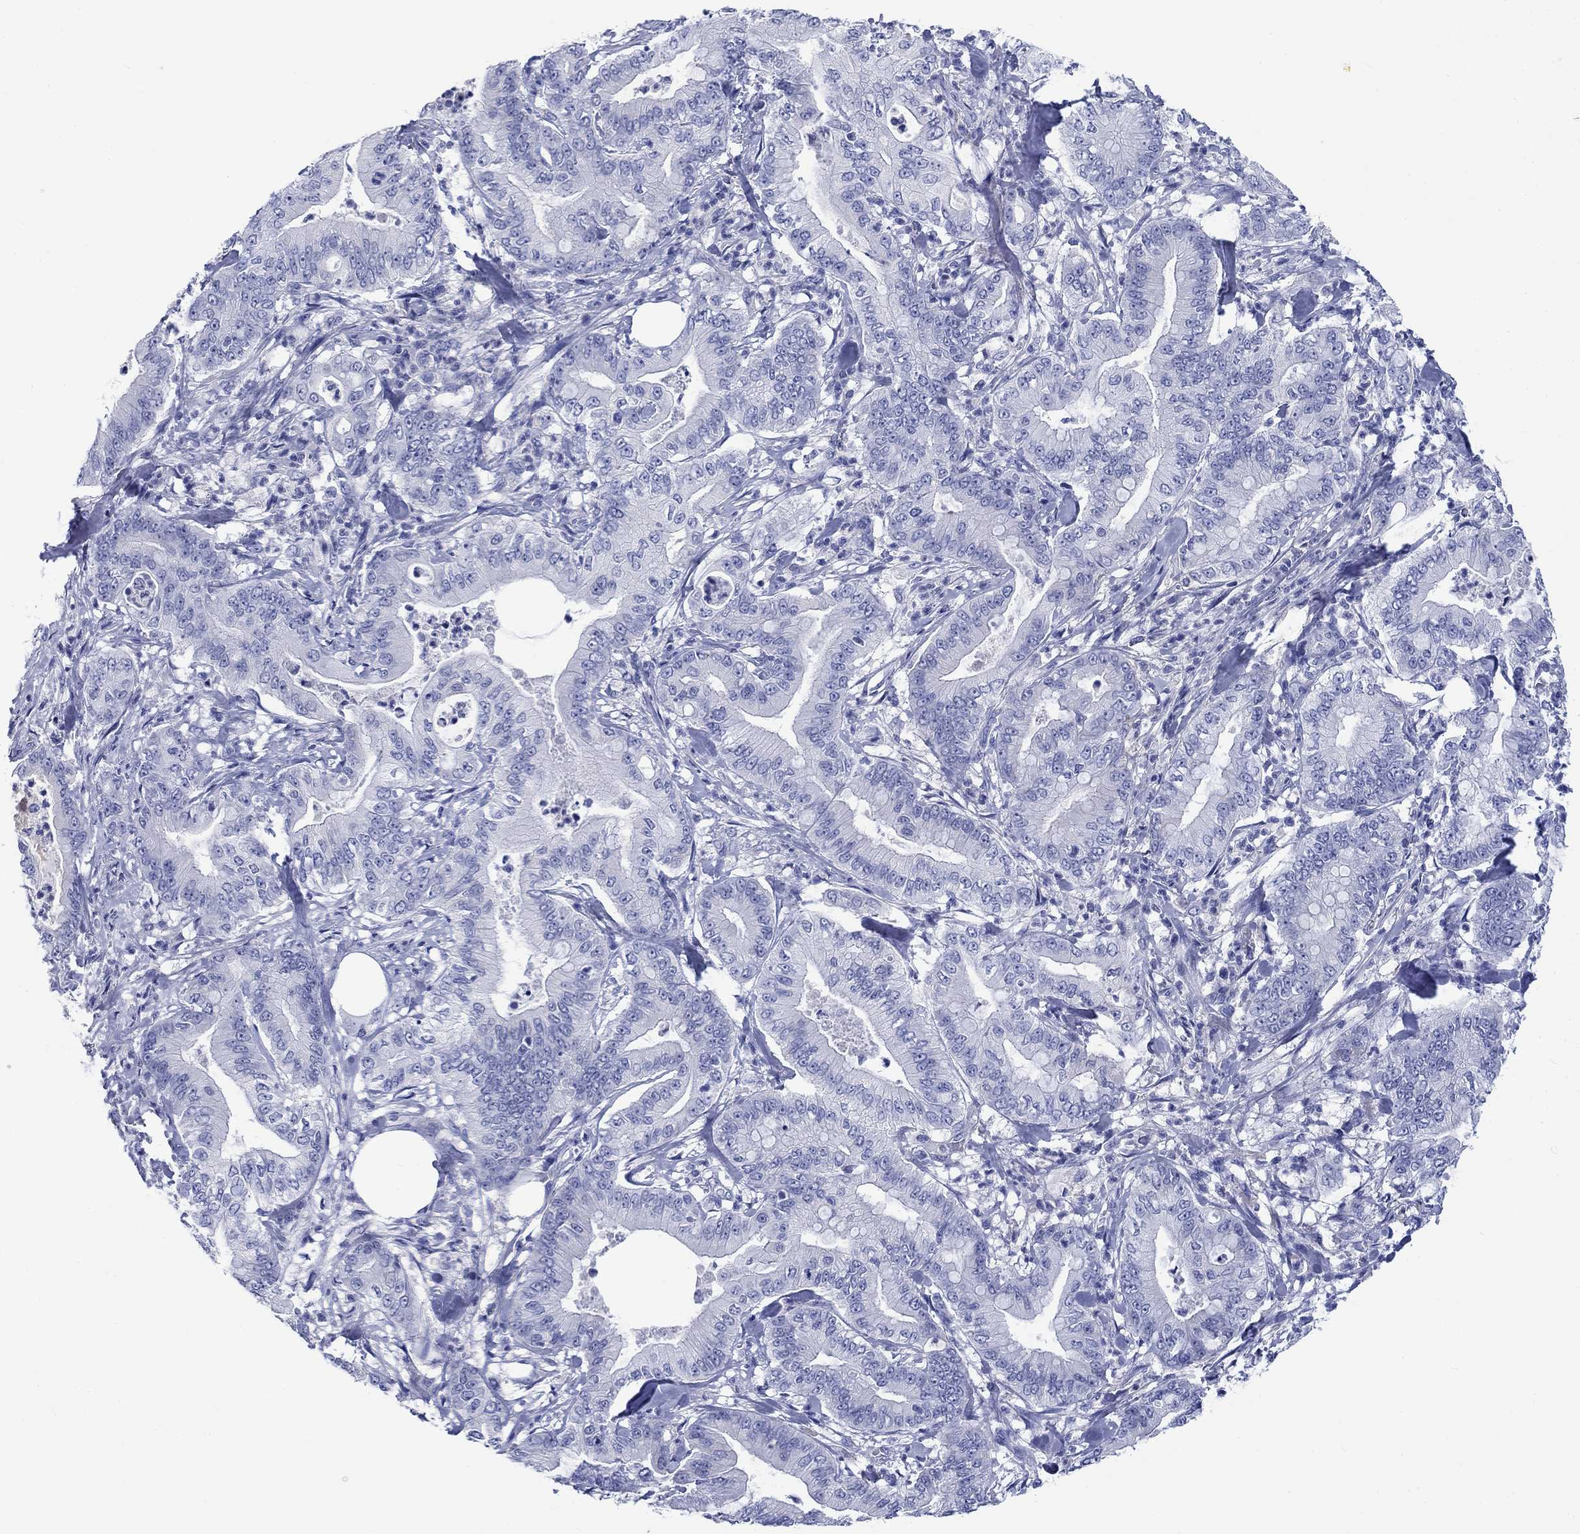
{"staining": {"intensity": "negative", "quantity": "none", "location": "none"}, "tissue": "pancreatic cancer", "cell_type": "Tumor cells", "image_type": "cancer", "snomed": [{"axis": "morphology", "description": "Adenocarcinoma, NOS"}, {"axis": "topography", "description": "Pancreas"}], "caption": "Tumor cells are negative for protein expression in human pancreatic cancer.", "gene": "CACNG3", "patient": {"sex": "male", "age": 71}}